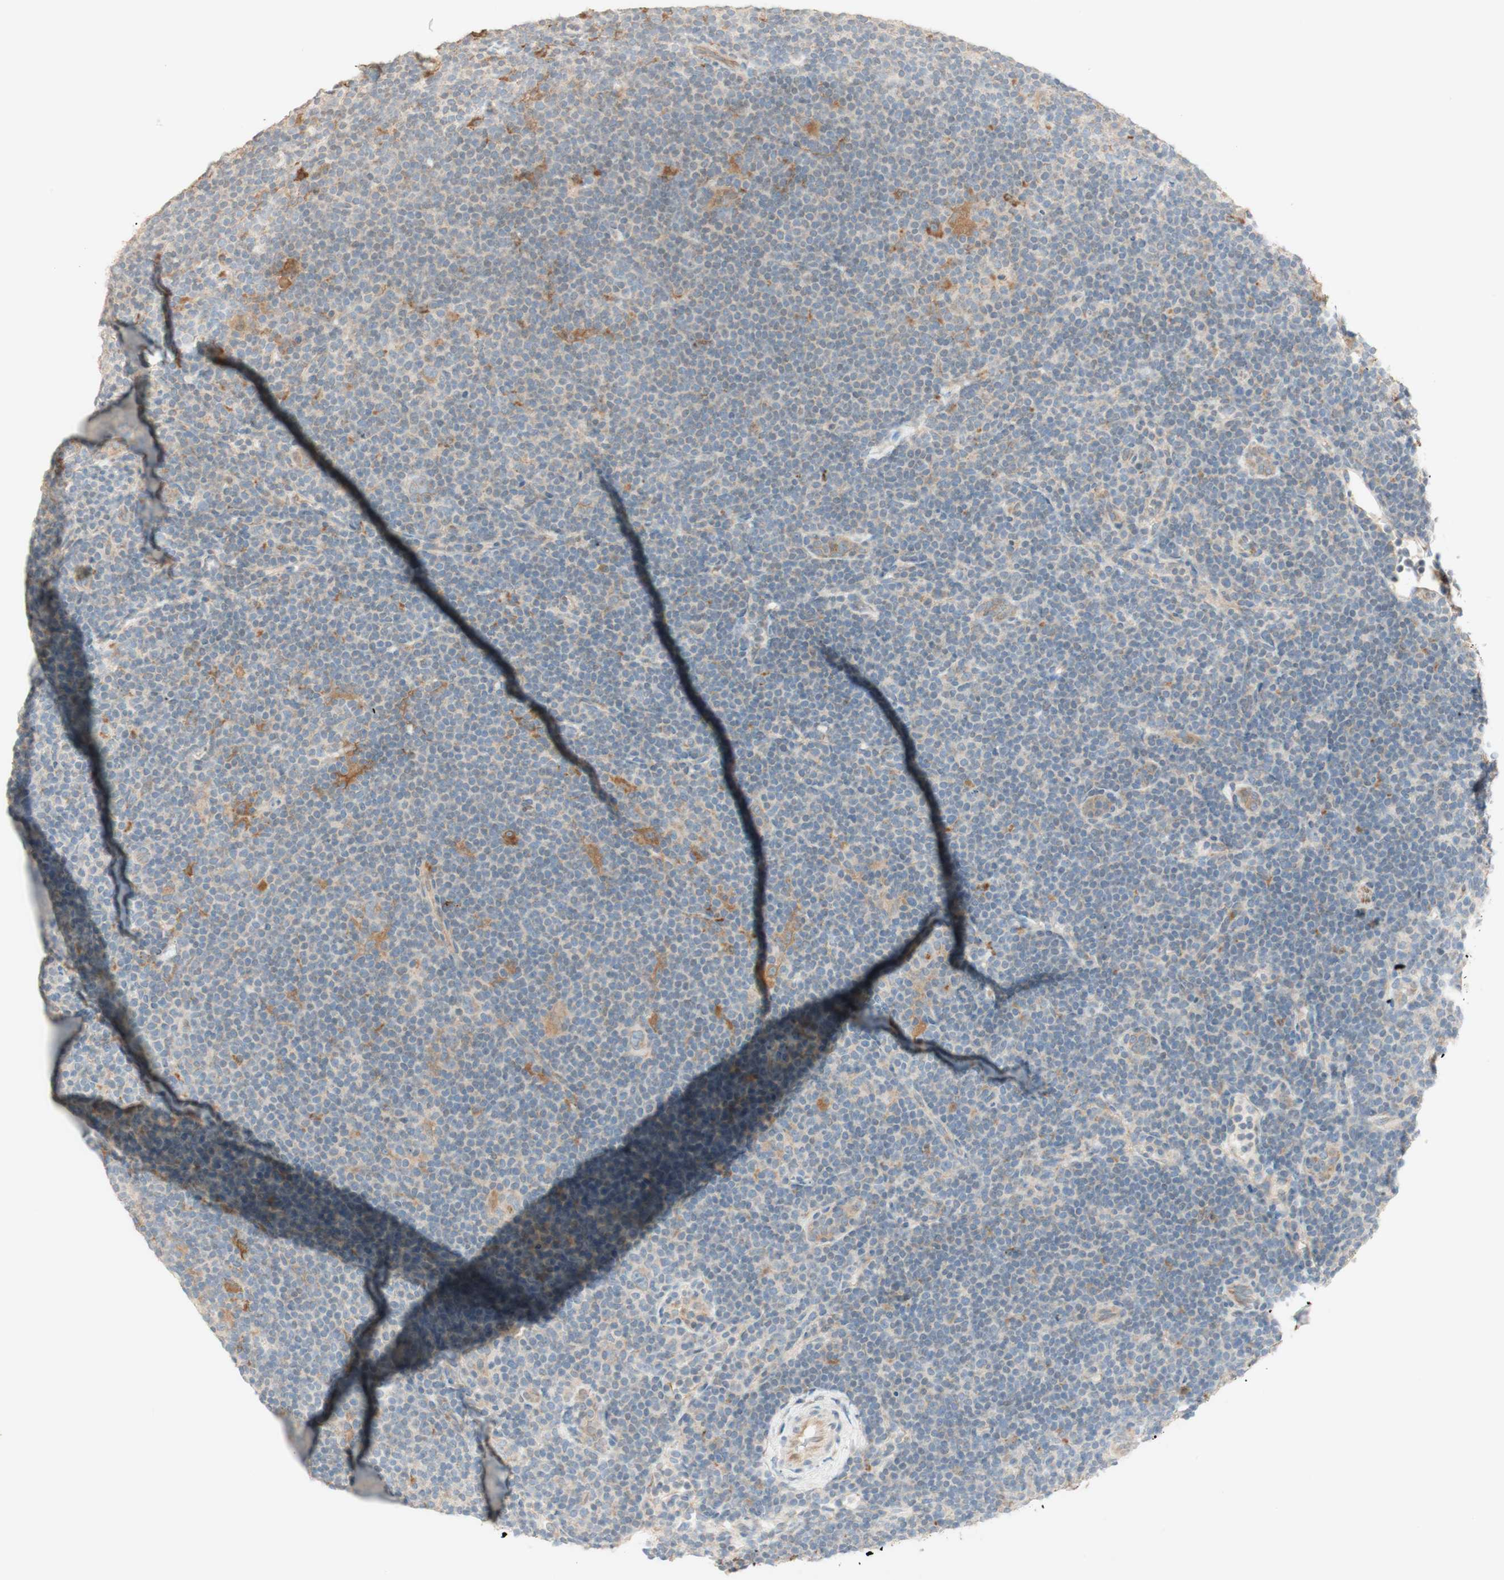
{"staining": {"intensity": "moderate", "quantity": ">75%", "location": "cytoplasmic/membranous"}, "tissue": "lymphoma", "cell_type": "Tumor cells", "image_type": "cancer", "snomed": [{"axis": "morphology", "description": "Hodgkin's disease, NOS"}, {"axis": "topography", "description": "Lymph node"}], "caption": "There is medium levels of moderate cytoplasmic/membranous staining in tumor cells of Hodgkin's disease, as demonstrated by immunohistochemical staining (brown color).", "gene": "CLCN2", "patient": {"sex": "female", "age": 57}}